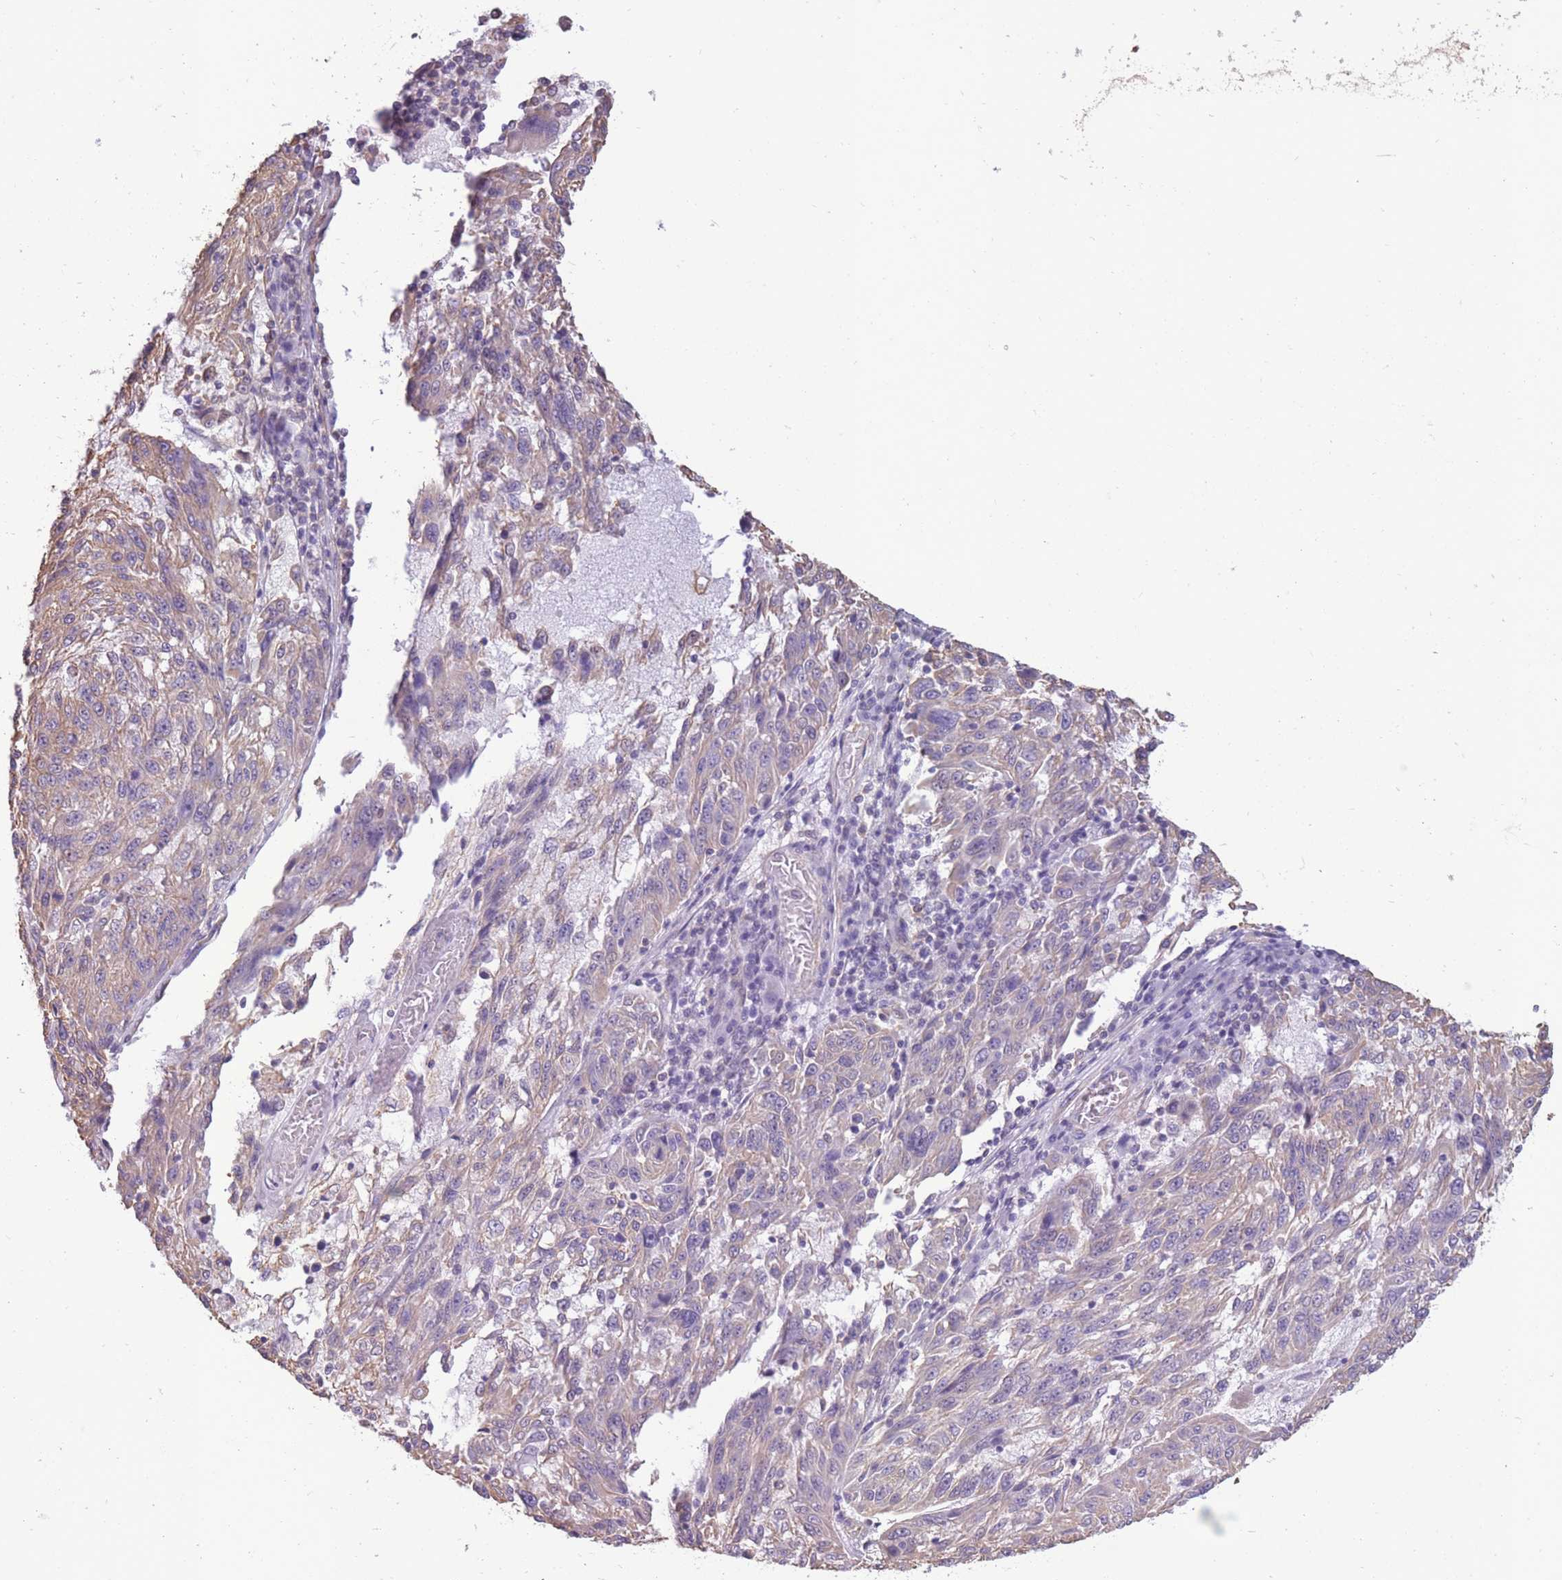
{"staining": {"intensity": "weak", "quantity": "<25%", "location": "cytoplasmic/membranous"}, "tissue": "melanoma", "cell_type": "Tumor cells", "image_type": "cancer", "snomed": [{"axis": "morphology", "description": "Malignant melanoma, NOS"}, {"axis": "topography", "description": "Skin"}], "caption": "Malignant melanoma was stained to show a protein in brown. There is no significant staining in tumor cells. Brightfield microscopy of immunohistochemistry (IHC) stained with DAB (brown) and hematoxylin (blue), captured at high magnification.", "gene": "ADD1", "patient": {"sex": "male", "age": 53}}